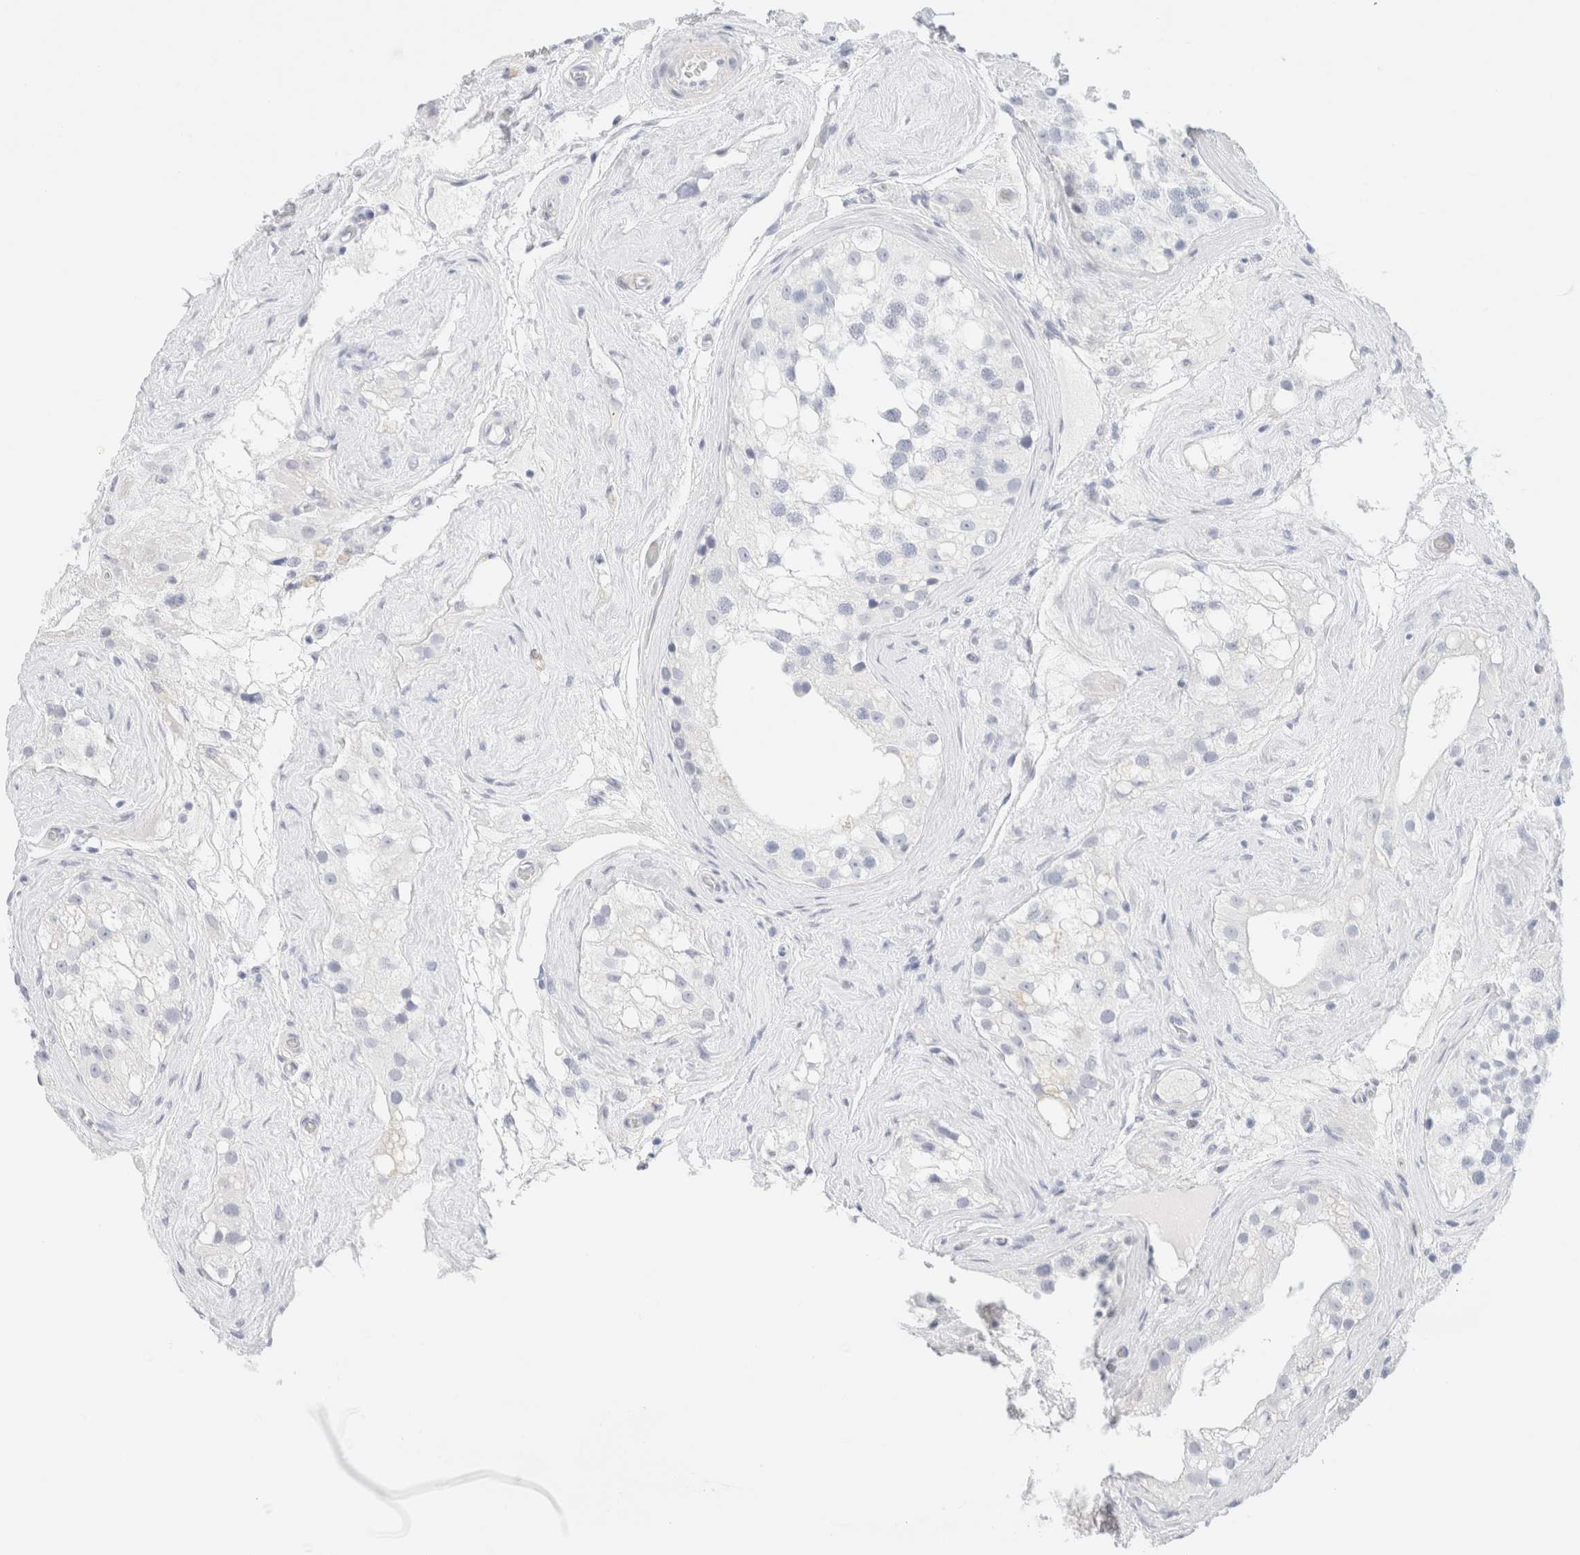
{"staining": {"intensity": "negative", "quantity": "none", "location": "none"}, "tissue": "testis", "cell_type": "Cells in seminiferous ducts", "image_type": "normal", "snomed": [{"axis": "morphology", "description": "Normal tissue, NOS"}, {"axis": "morphology", "description": "Seminoma, NOS"}, {"axis": "topography", "description": "Testis"}], "caption": "Protein analysis of normal testis shows no significant staining in cells in seminiferous ducts.", "gene": "DPYS", "patient": {"sex": "male", "age": 71}}